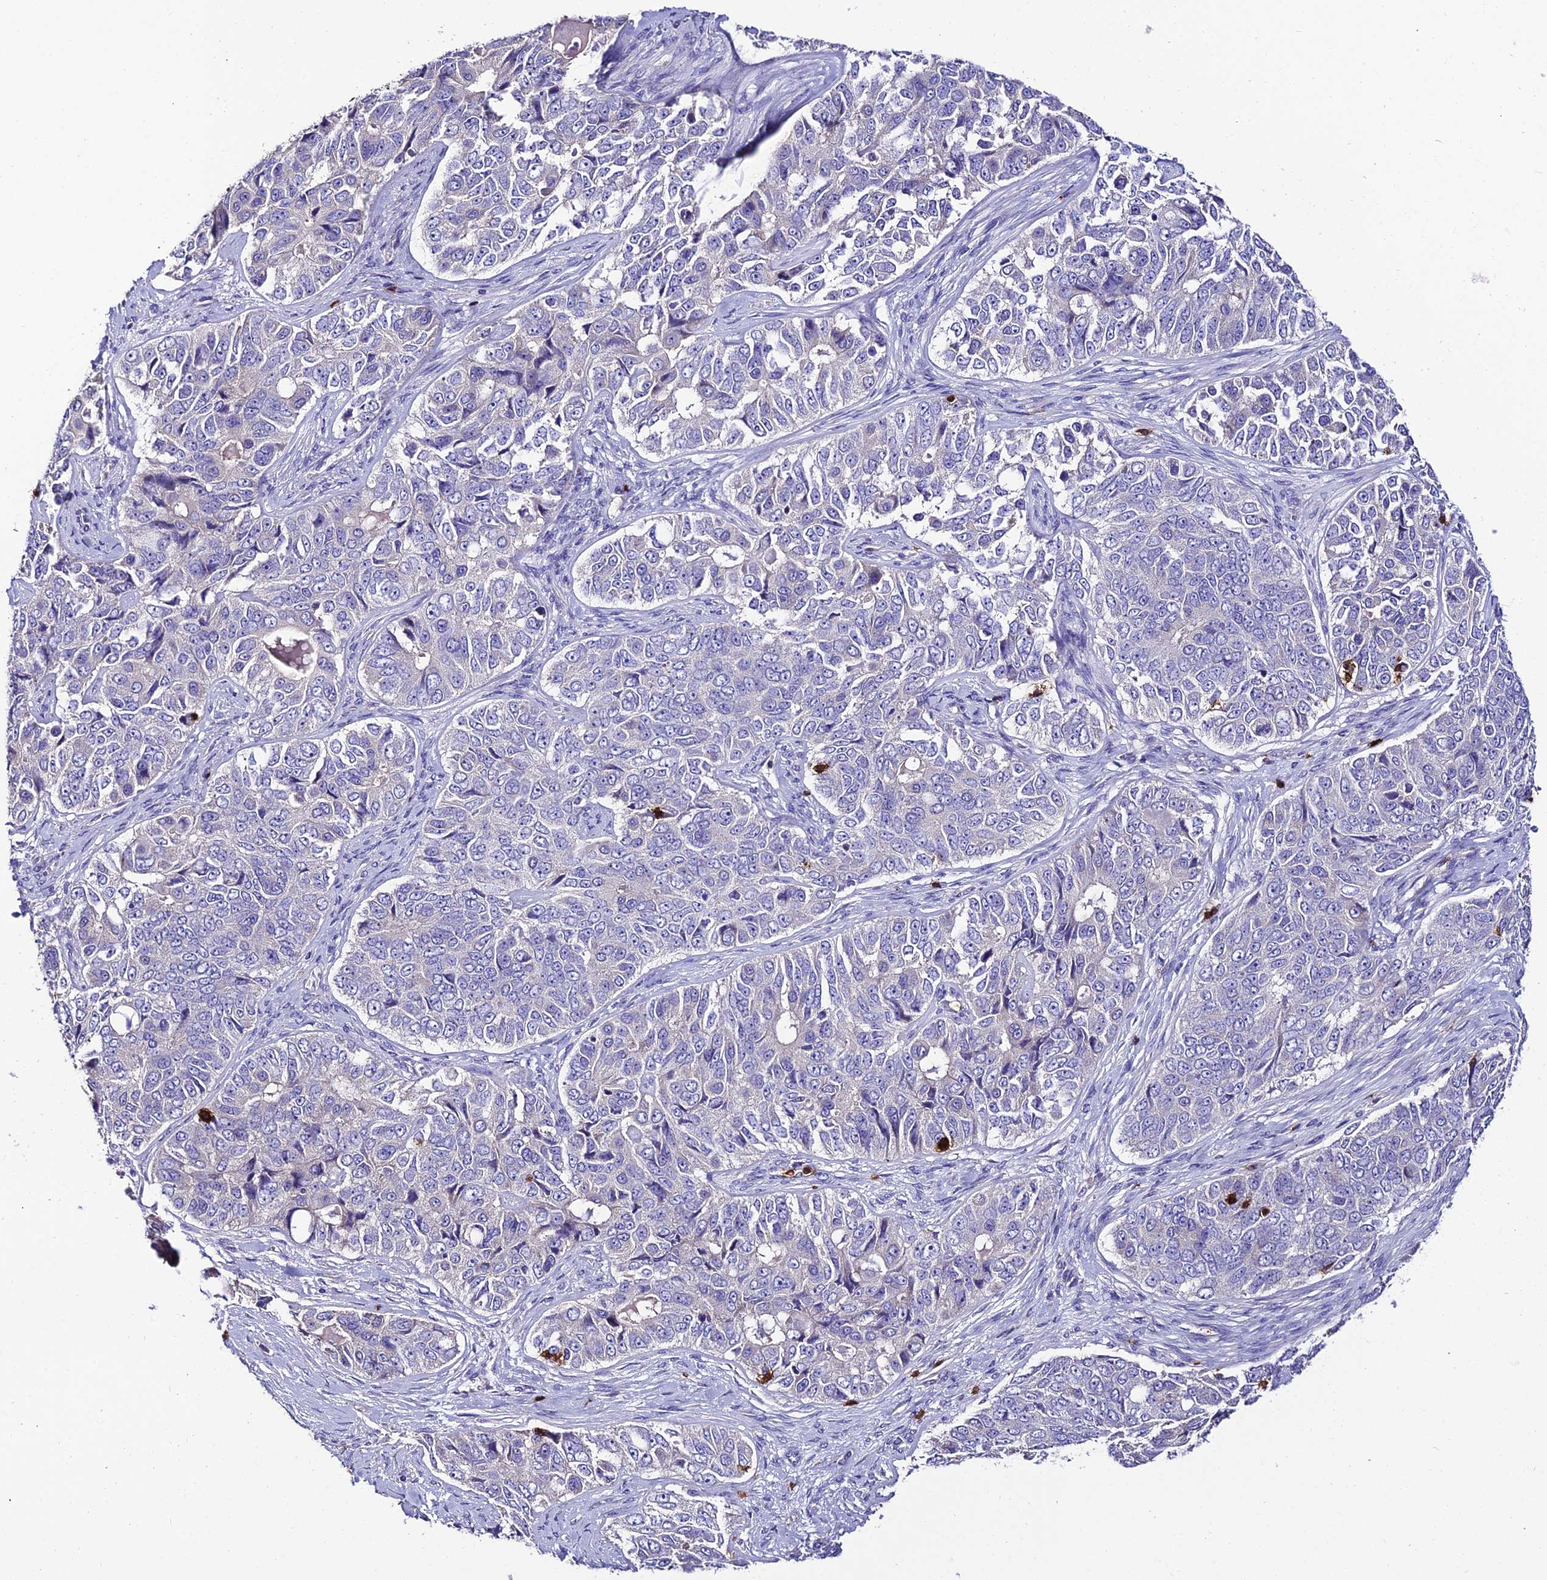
{"staining": {"intensity": "negative", "quantity": "none", "location": "none"}, "tissue": "ovarian cancer", "cell_type": "Tumor cells", "image_type": "cancer", "snomed": [{"axis": "morphology", "description": "Carcinoma, endometroid"}, {"axis": "topography", "description": "Ovary"}], "caption": "Ovarian cancer stained for a protein using immunohistochemistry exhibits no staining tumor cells.", "gene": "PTPRCAP", "patient": {"sex": "female", "age": 51}}